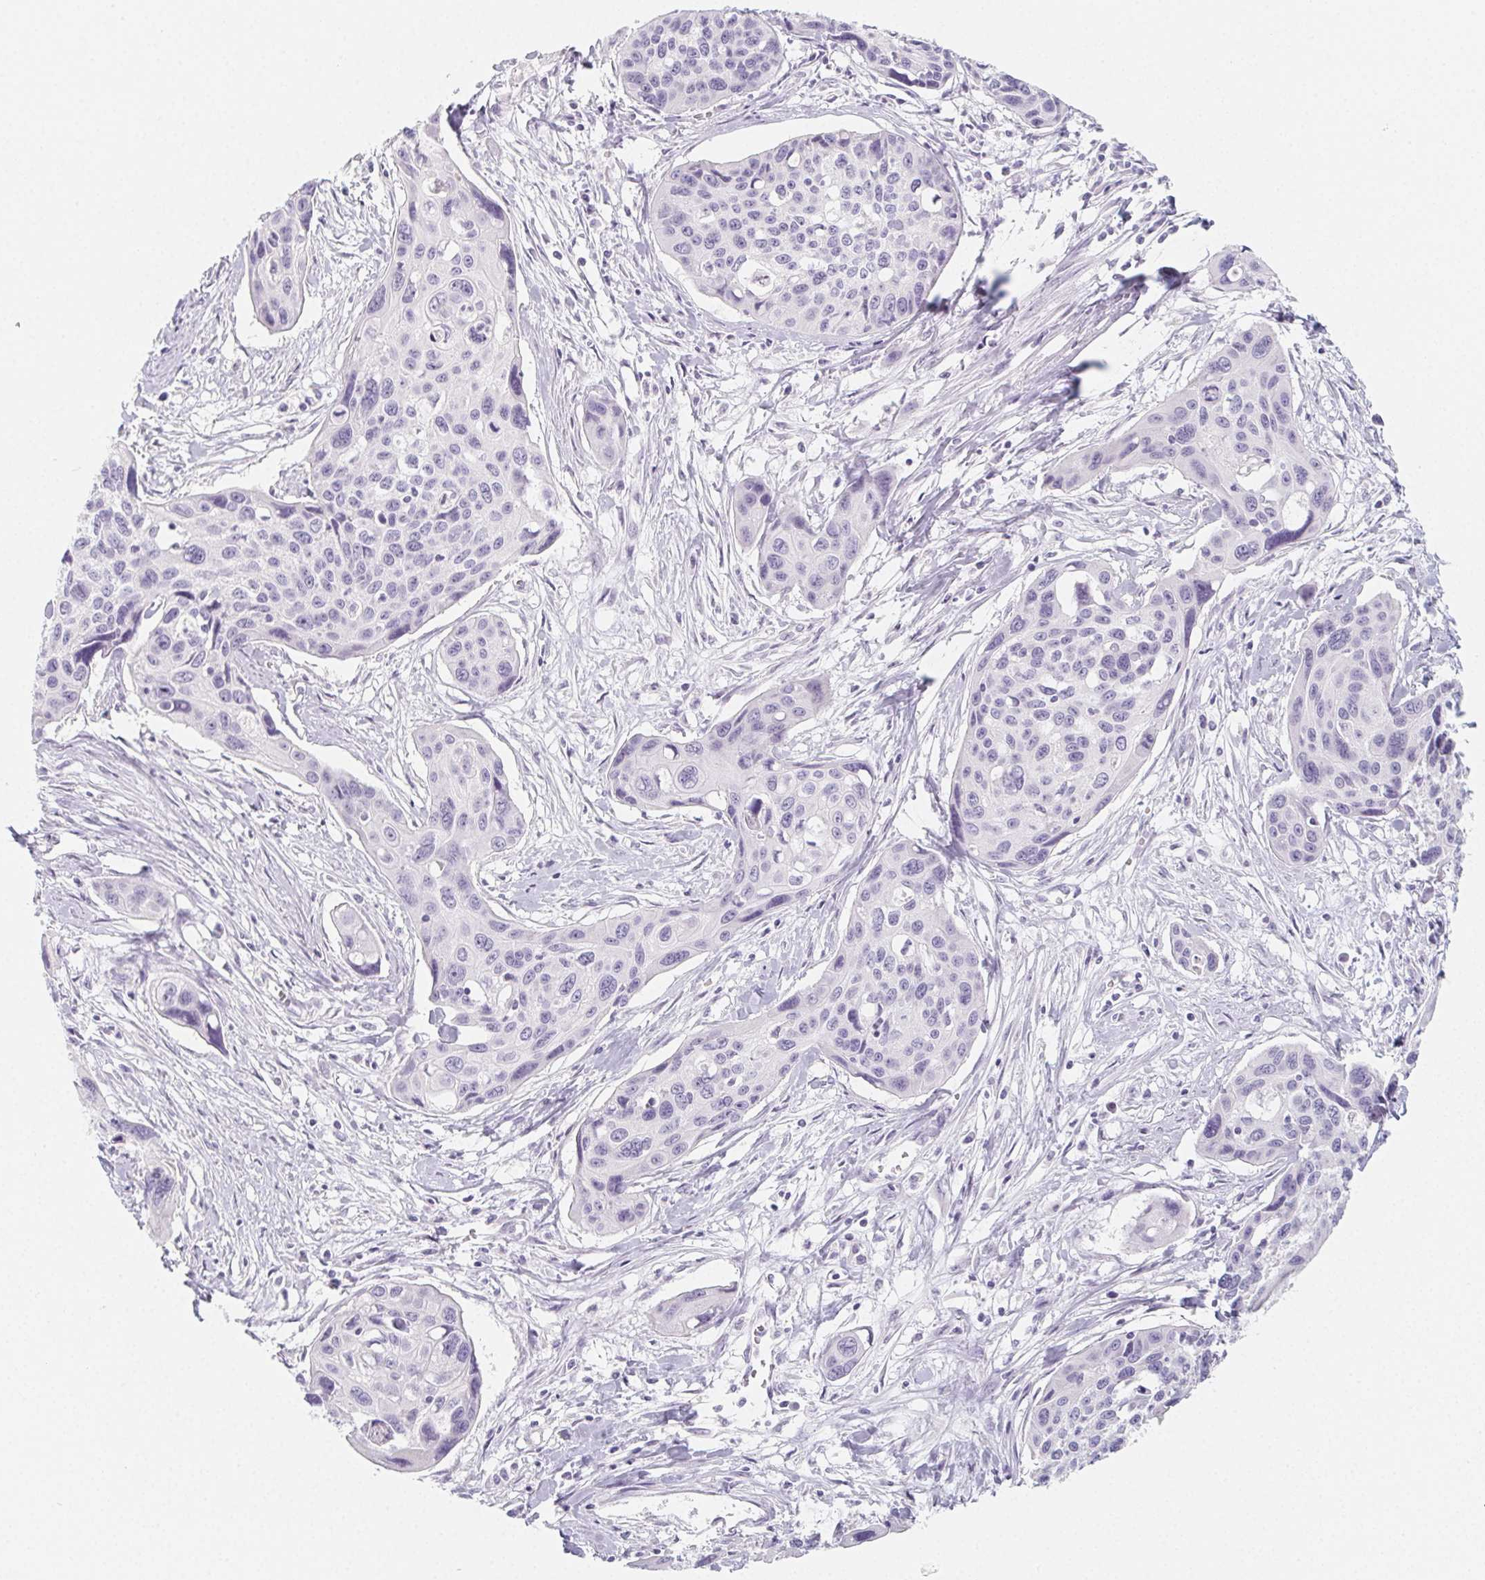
{"staining": {"intensity": "negative", "quantity": "none", "location": "none"}, "tissue": "cervical cancer", "cell_type": "Tumor cells", "image_type": "cancer", "snomed": [{"axis": "morphology", "description": "Squamous cell carcinoma, NOS"}, {"axis": "topography", "description": "Cervix"}], "caption": "Micrograph shows no significant protein expression in tumor cells of cervical cancer (squamous cell carcinoma).", "gene": "GLIPR1L1", "patient": {"sex": "female", "age": 31}}